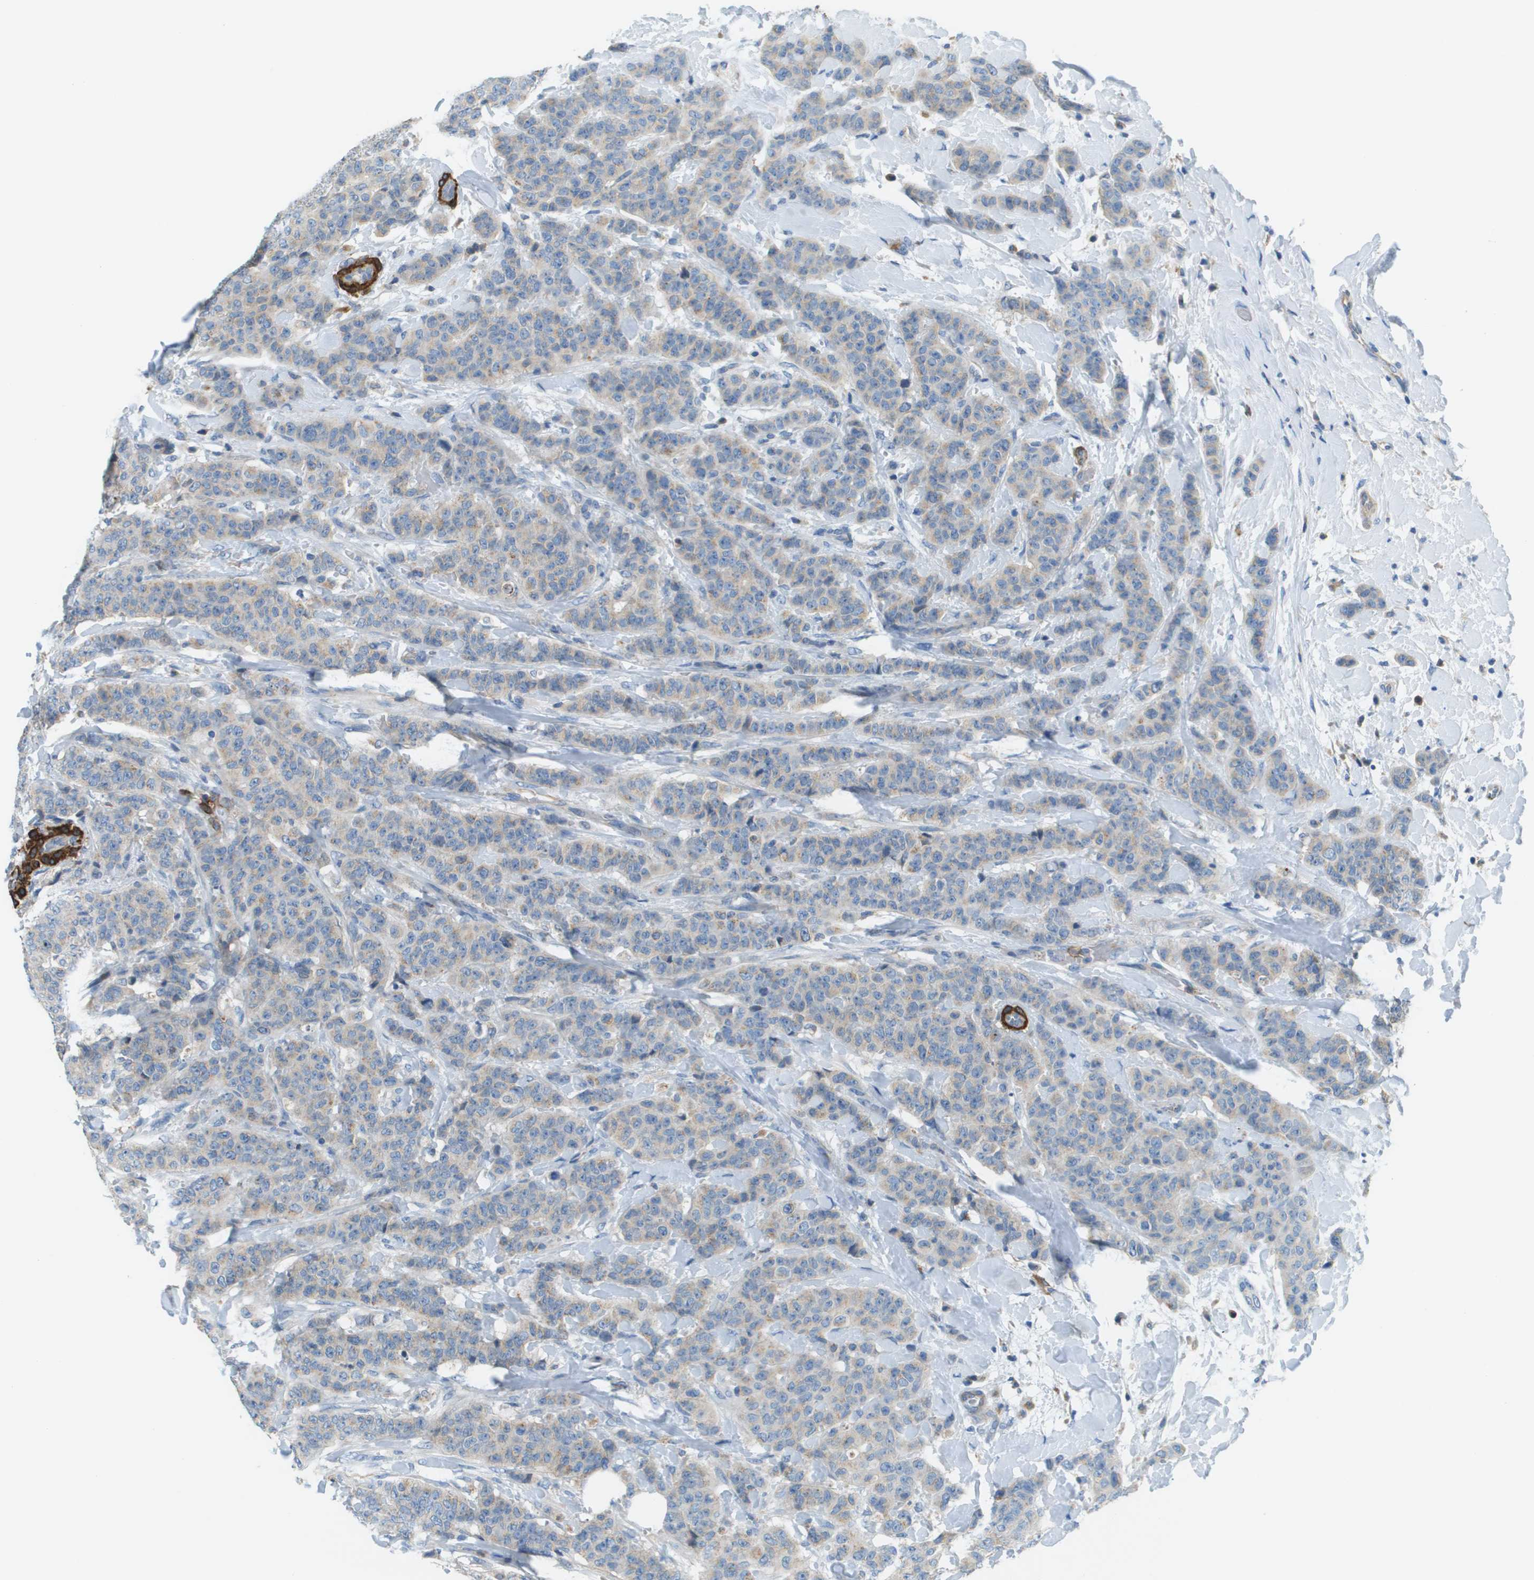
{"staining": {"intensity": "moderate", "quantity": "<25%", "location": "cytoplasmic/membranous"}, "tissue": "breast cancer", "cell_type": "Tumor cells", "image_type": "cancer", "snomed": [{"axis": "morphology", "description": "Normal tissue, NOS"}, {"axis": "morphology", "description": "Duct carcinoma"}, {"axis": "topography", "description": "Breast"}], "caption": "Immunohistochemical staining of breast infiltrating ductal carcinoma shows low levels of moderate cytoplasmic/membranous positivity in approximately <25% of tumor cells.", "gene": "MYH11", "patient": {"sex": "female", "age": 40}}